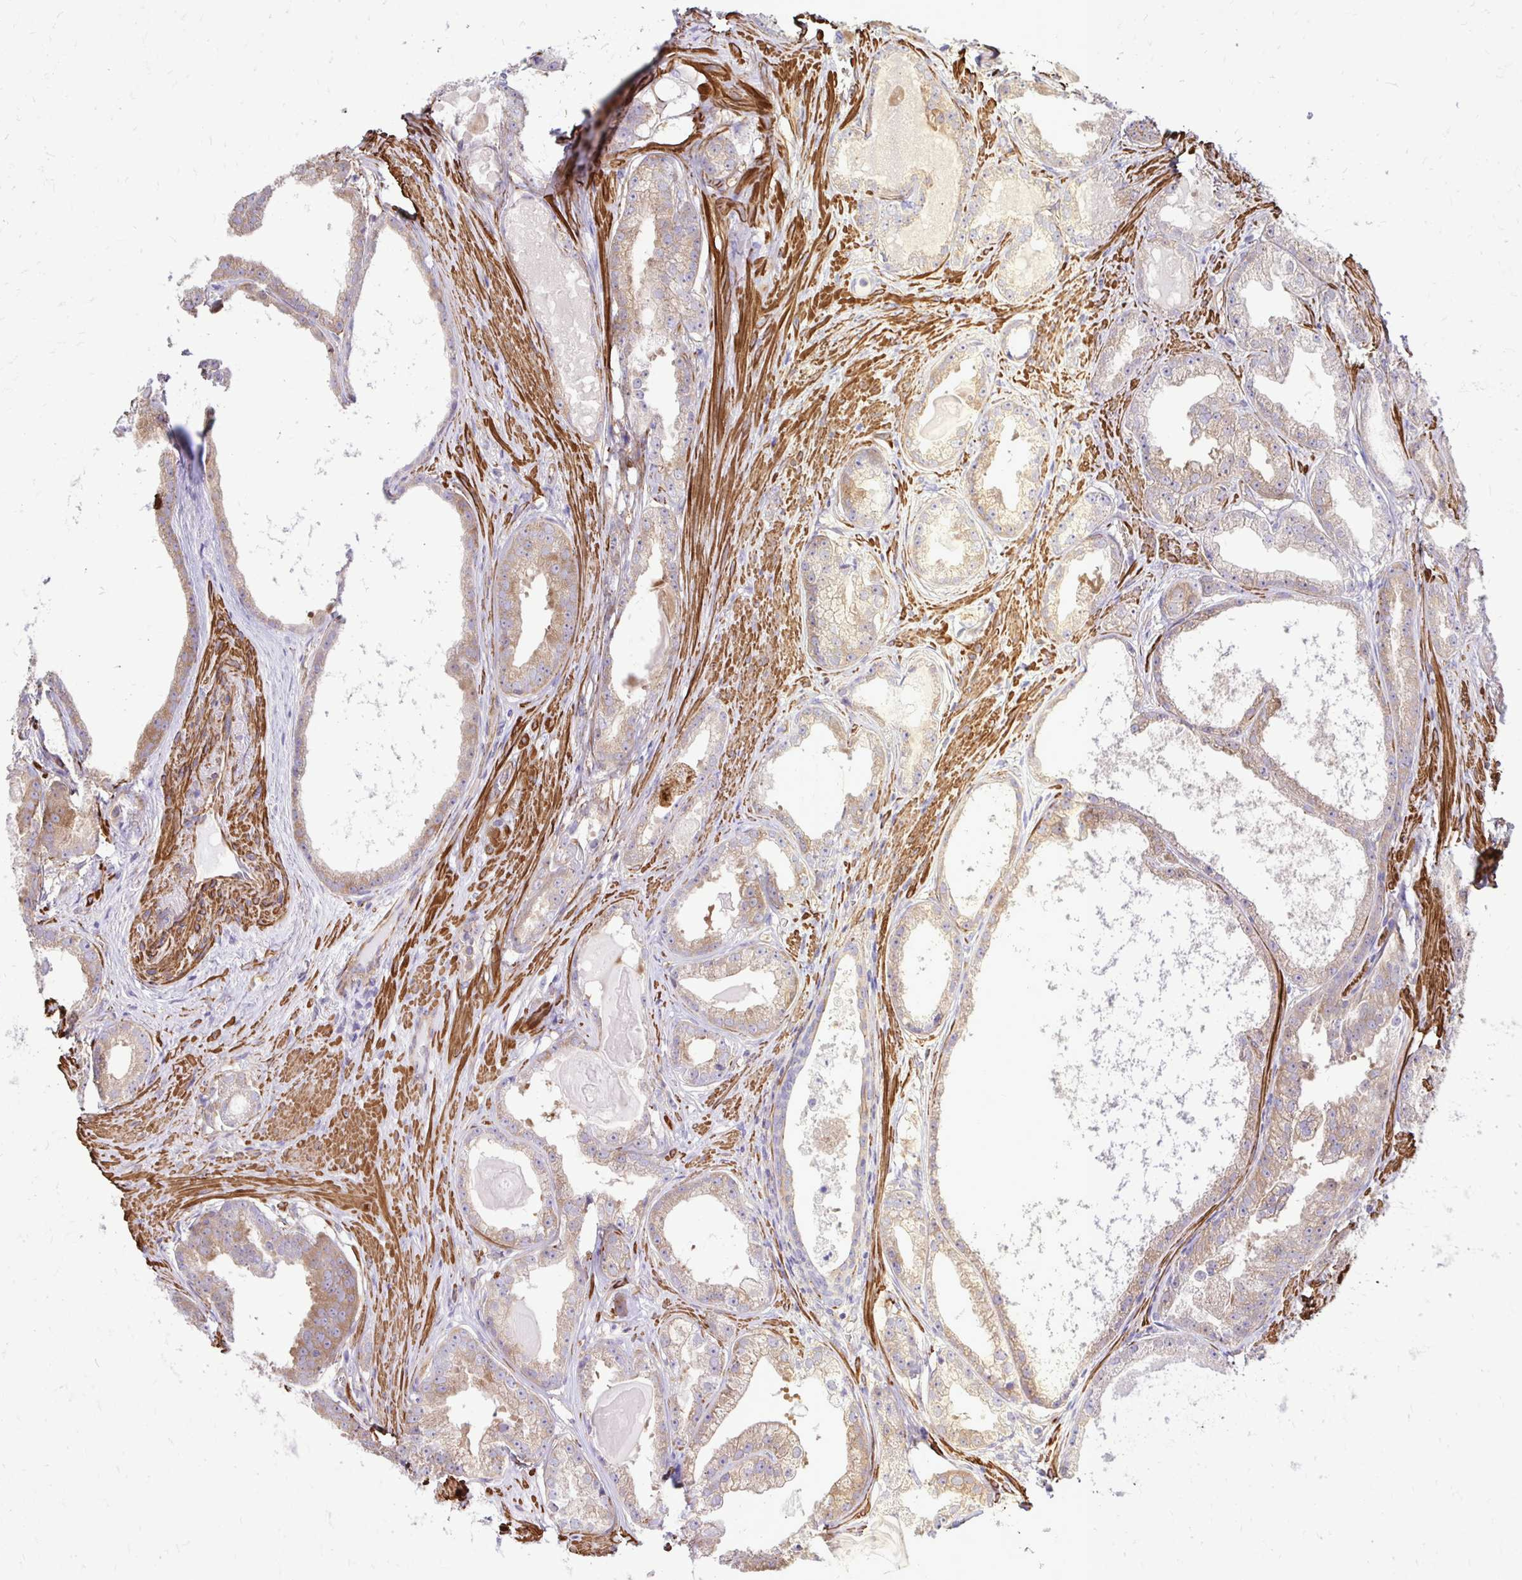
{"staining": {"intensity": "moderate", "quantity": ">75%", "location": "cytoplasmic/membranous"}, "tissue": "prostate cancer", "cell_type": "Tumor cells", "image_type": "cancer", "snomed": [{"axis": "morphology", "description": "Adenocarcinoma, Low grade"}, {"axis": "topography", "description": "Prostate"}], "caption": "An image showing moderate cytoplasmic/membranous expression in approximately >75% of tumor cells in prostate cancer (adenocarcinoma (low-grade)), as visualized by brown immunohistochemical staining.", "gene": "CTPS1", "patient": {"sex": "male", "age": 65}}